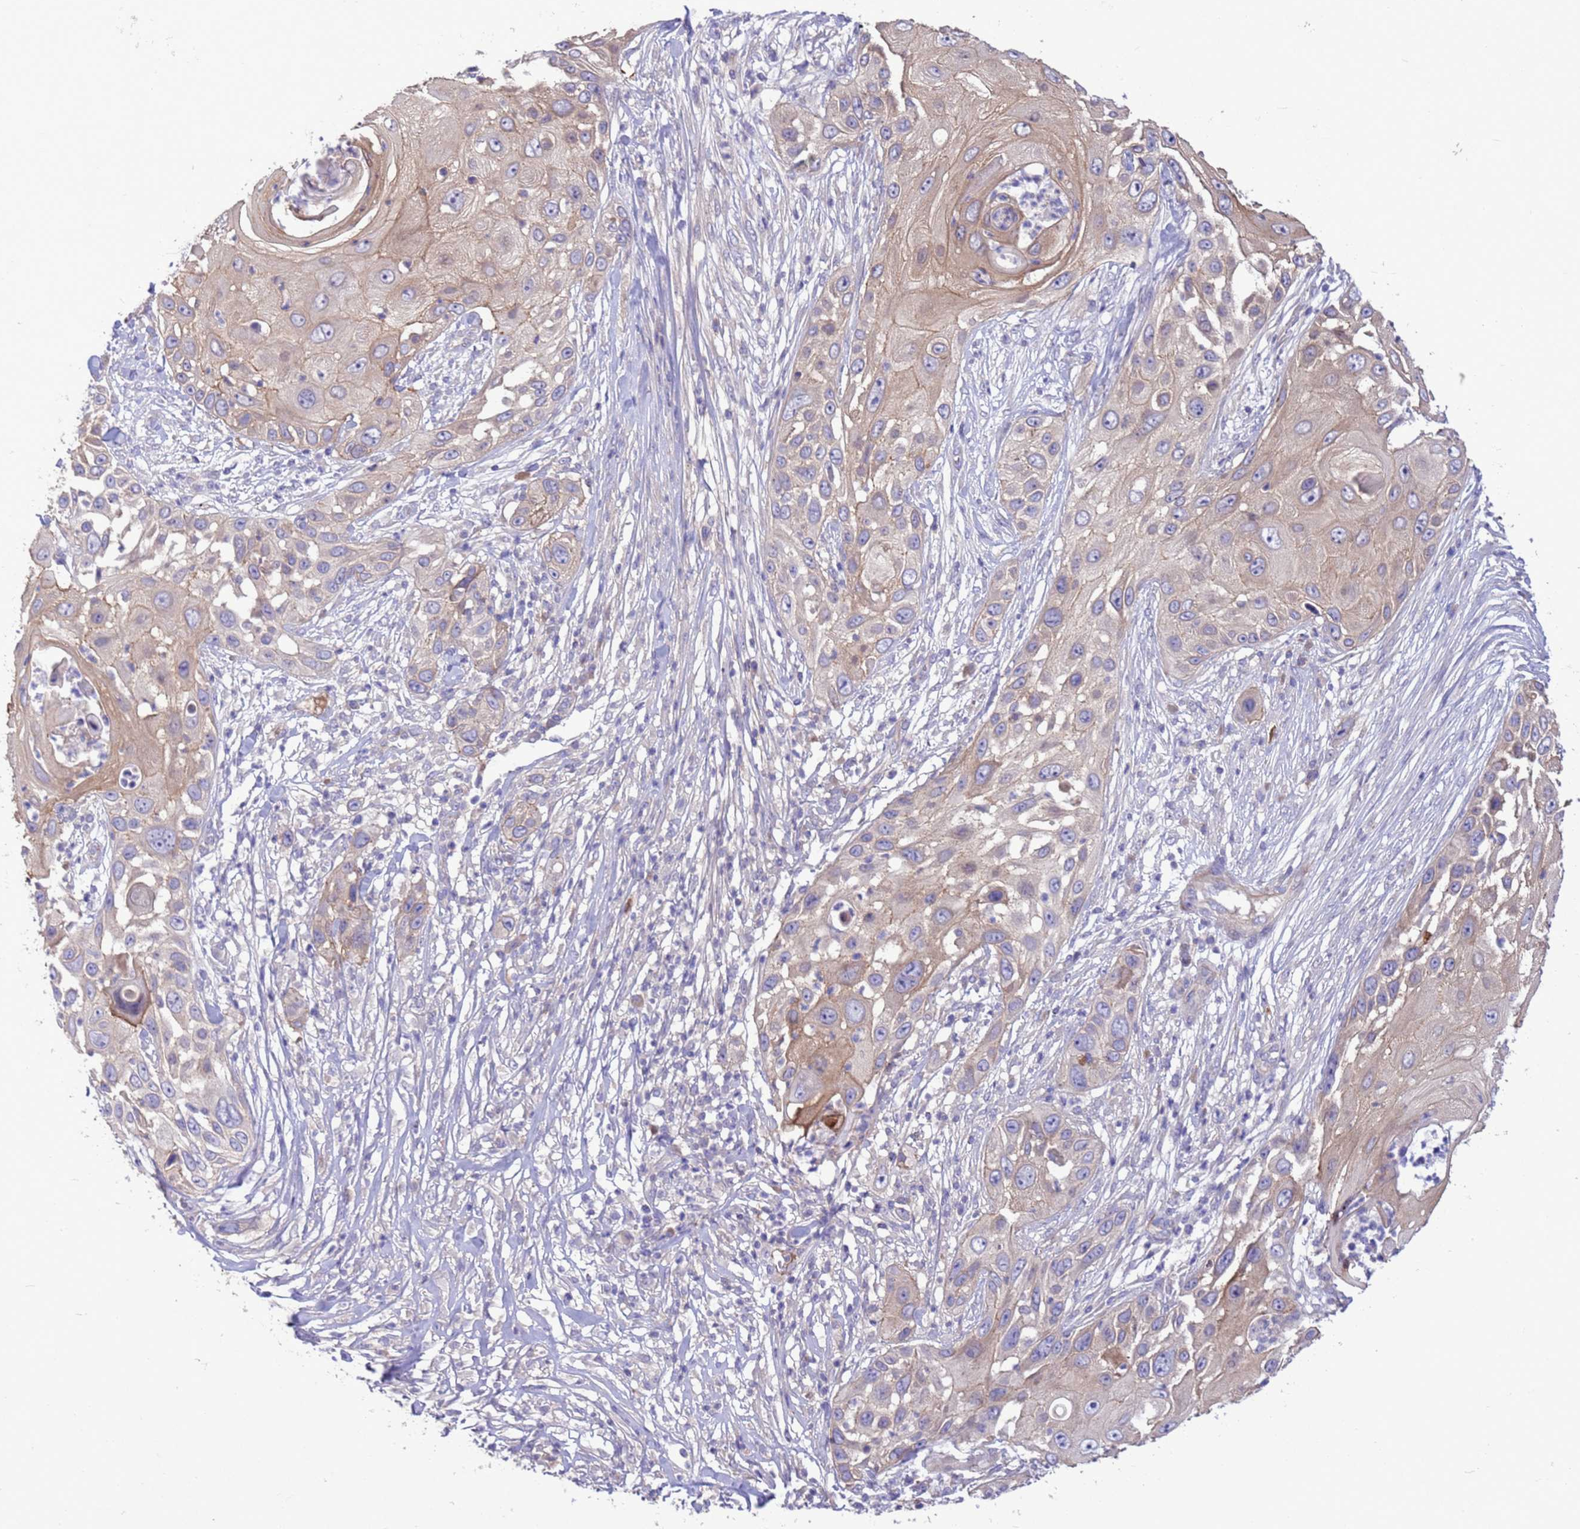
{"staining": {"intensity": "weak", "quantity": "<25%", "location": "cytoplasmic/membranous"}, "tissue": "skin cancer", "cell_type": "Tumor cells", "image_type": "cancer", "snomed": [{"axis": "morphology", "description": "Squamous cell carcinoma, NOS"}, {"axis": "topography", "description": "Skin"}], "caption": "Skin cancer stained for a protein using IHC demonstrates no staining tumor cells.", "gene": "GJA10", "patient": {"sex": "female", "age": 44}}